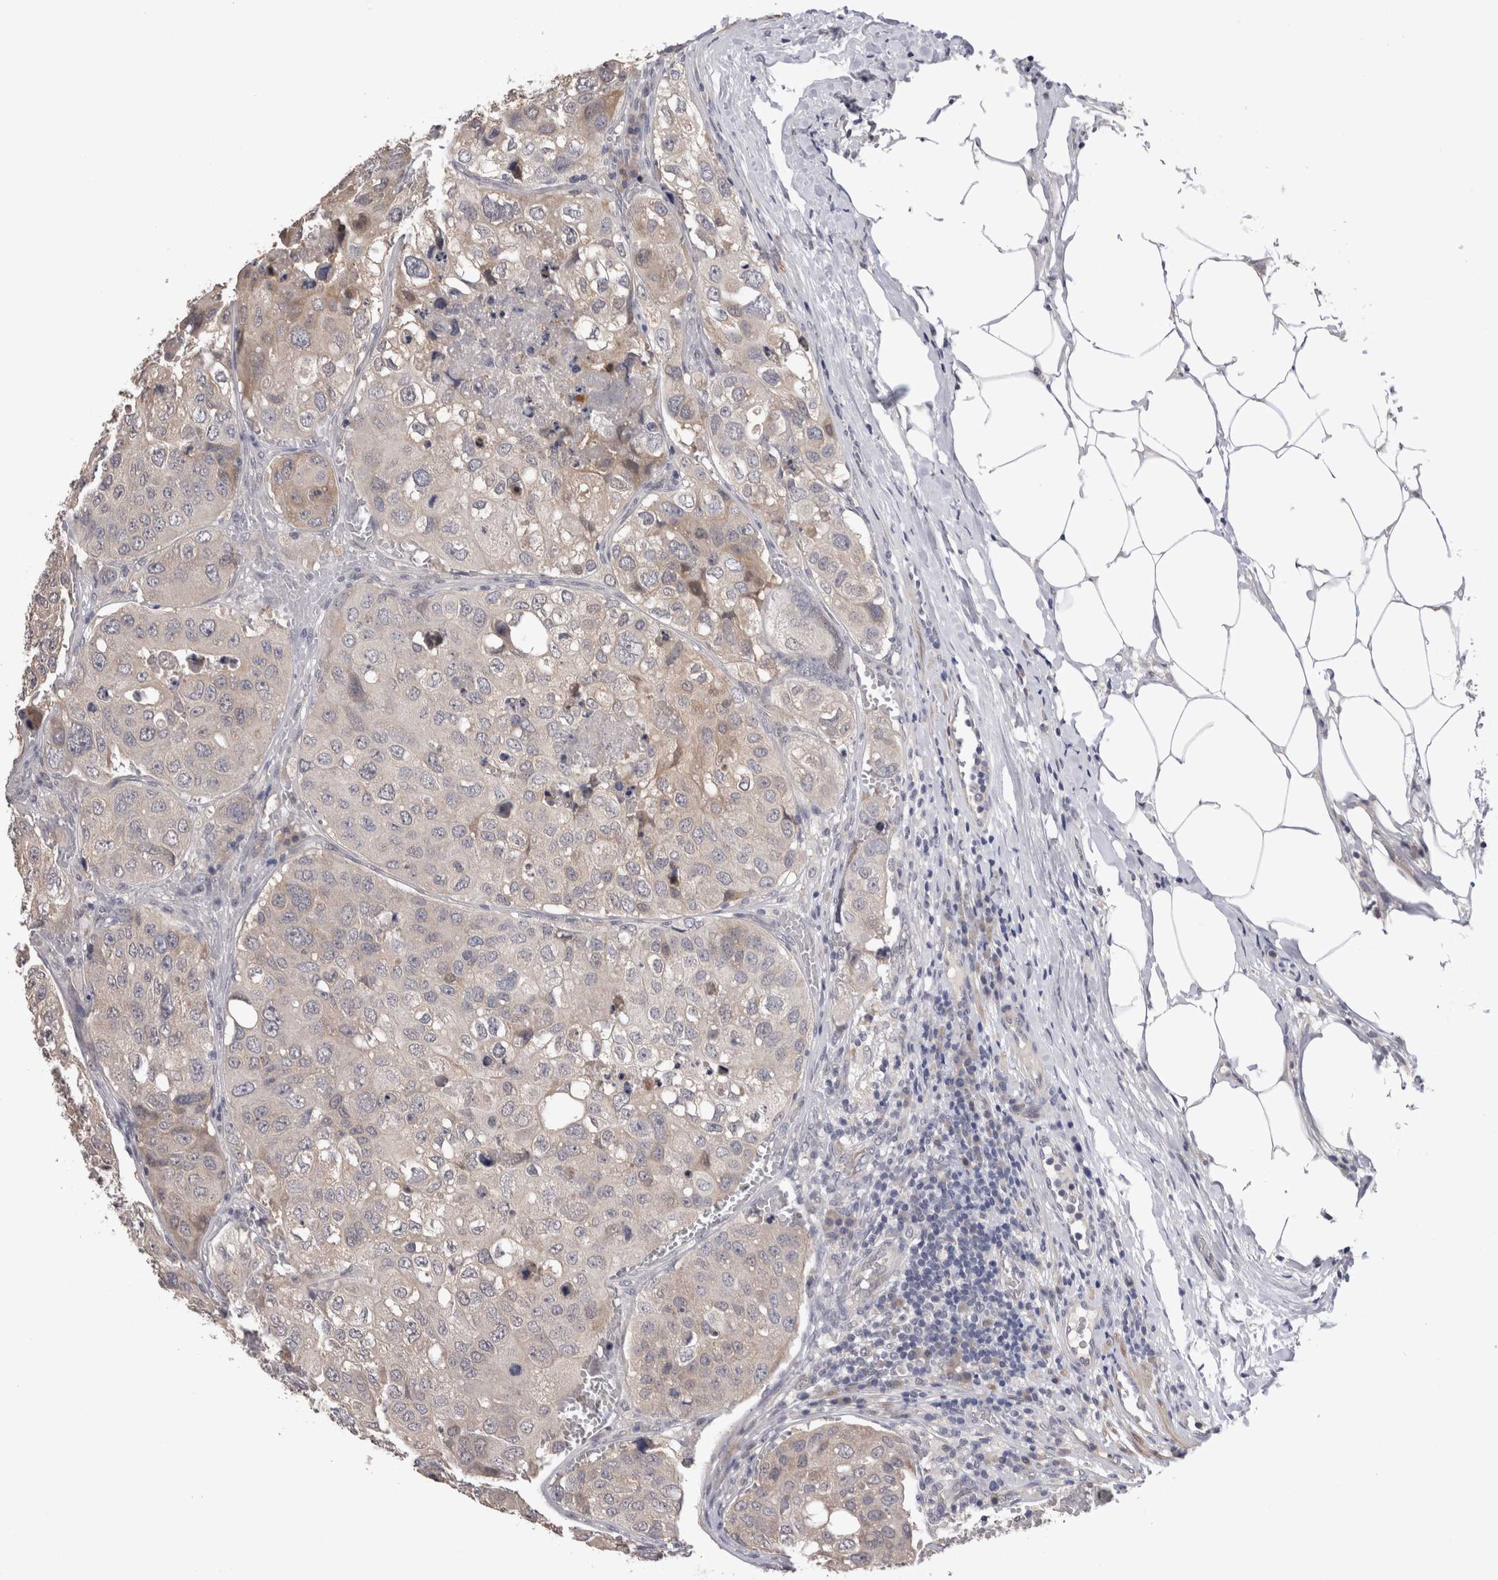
{"staining": {"intensity": "weak", "quantity": "<25%", "location": "cytoplasmic/membranous"}, "tissue": "urothelial cancer", "cell_type": "Tumor cells", "image_type": "cancer", "snomed": [{"axis": "morphology", "description": "Urothelial carcinoma, High grade"}, {"axis": "topography", "description": "Lymph node"}, {"axis": "topography", "description": "Urinary bladder"}], "caption": "Immunohistochemical staining of human high-grade urothelial carcinoma exhibits no significant expression in tumor cells. The staining is performed using DAB (3,3'-diaminobenzidine) brown chromogen with nuclei counter-stained in using hematoxylin.", "gene": "CRYBG1", "patient": {"sex": "male", "age": 51}}